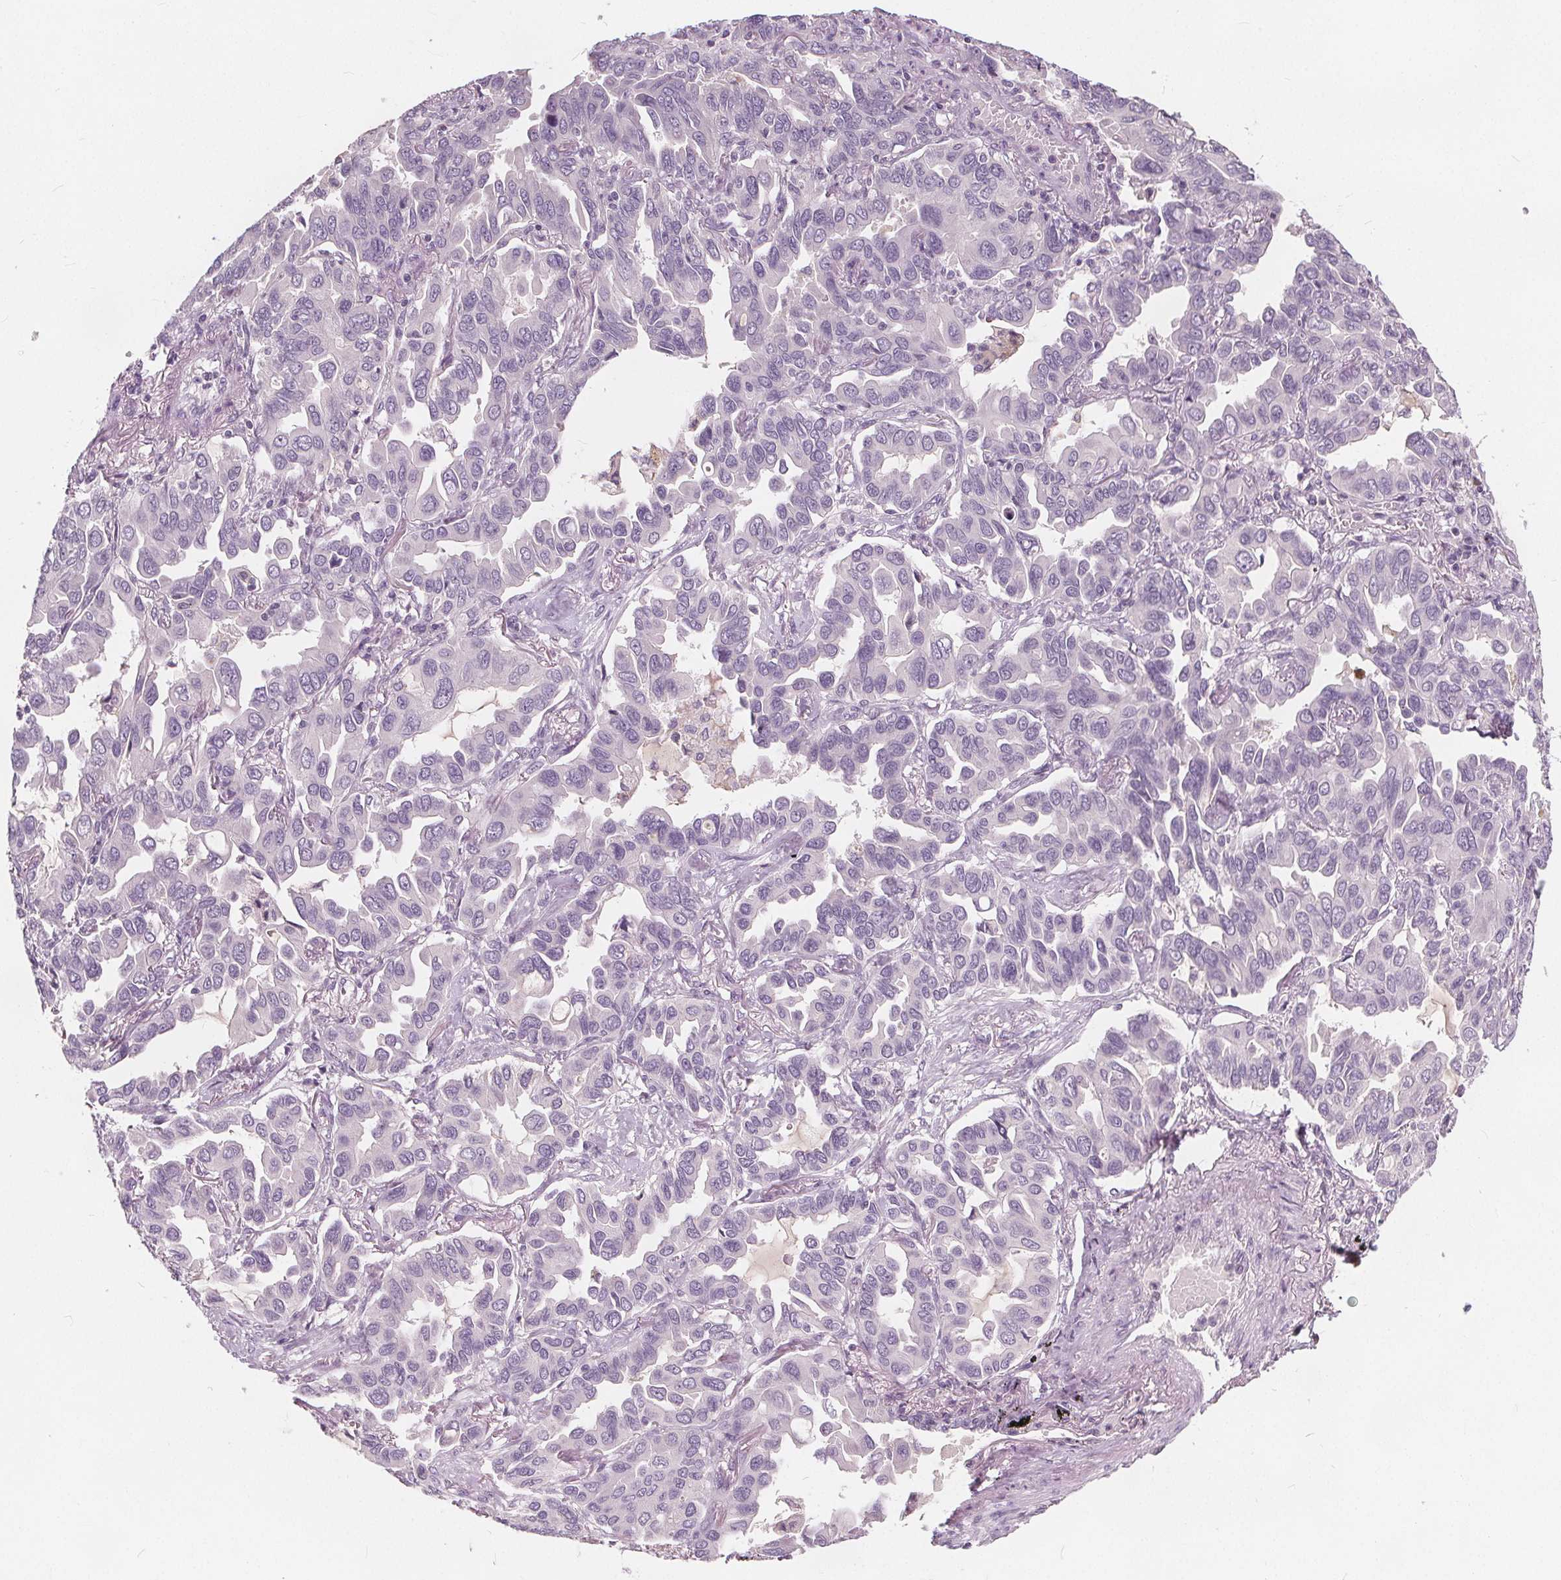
{"staining": {"intensity": "negative", "quantity": "none", "location": "none"}, "tissue": "lung cancer", "cell_type": "Tumor cells", "image_type": "cancer", "snomed": [{"axis": "morphology", "description": "Adenocarcinoma, NOS"}, {"axis": "topography", "description": "Lung"}], "caption": "Immunohistochemistry (IHC) image of neoplastic tissue: human lung cancer stained with DAB demonstrates no significant protein staining in tumor cells.", "gene": "PLA2G2E", "patient": {"sex": "male", "age": 64}}